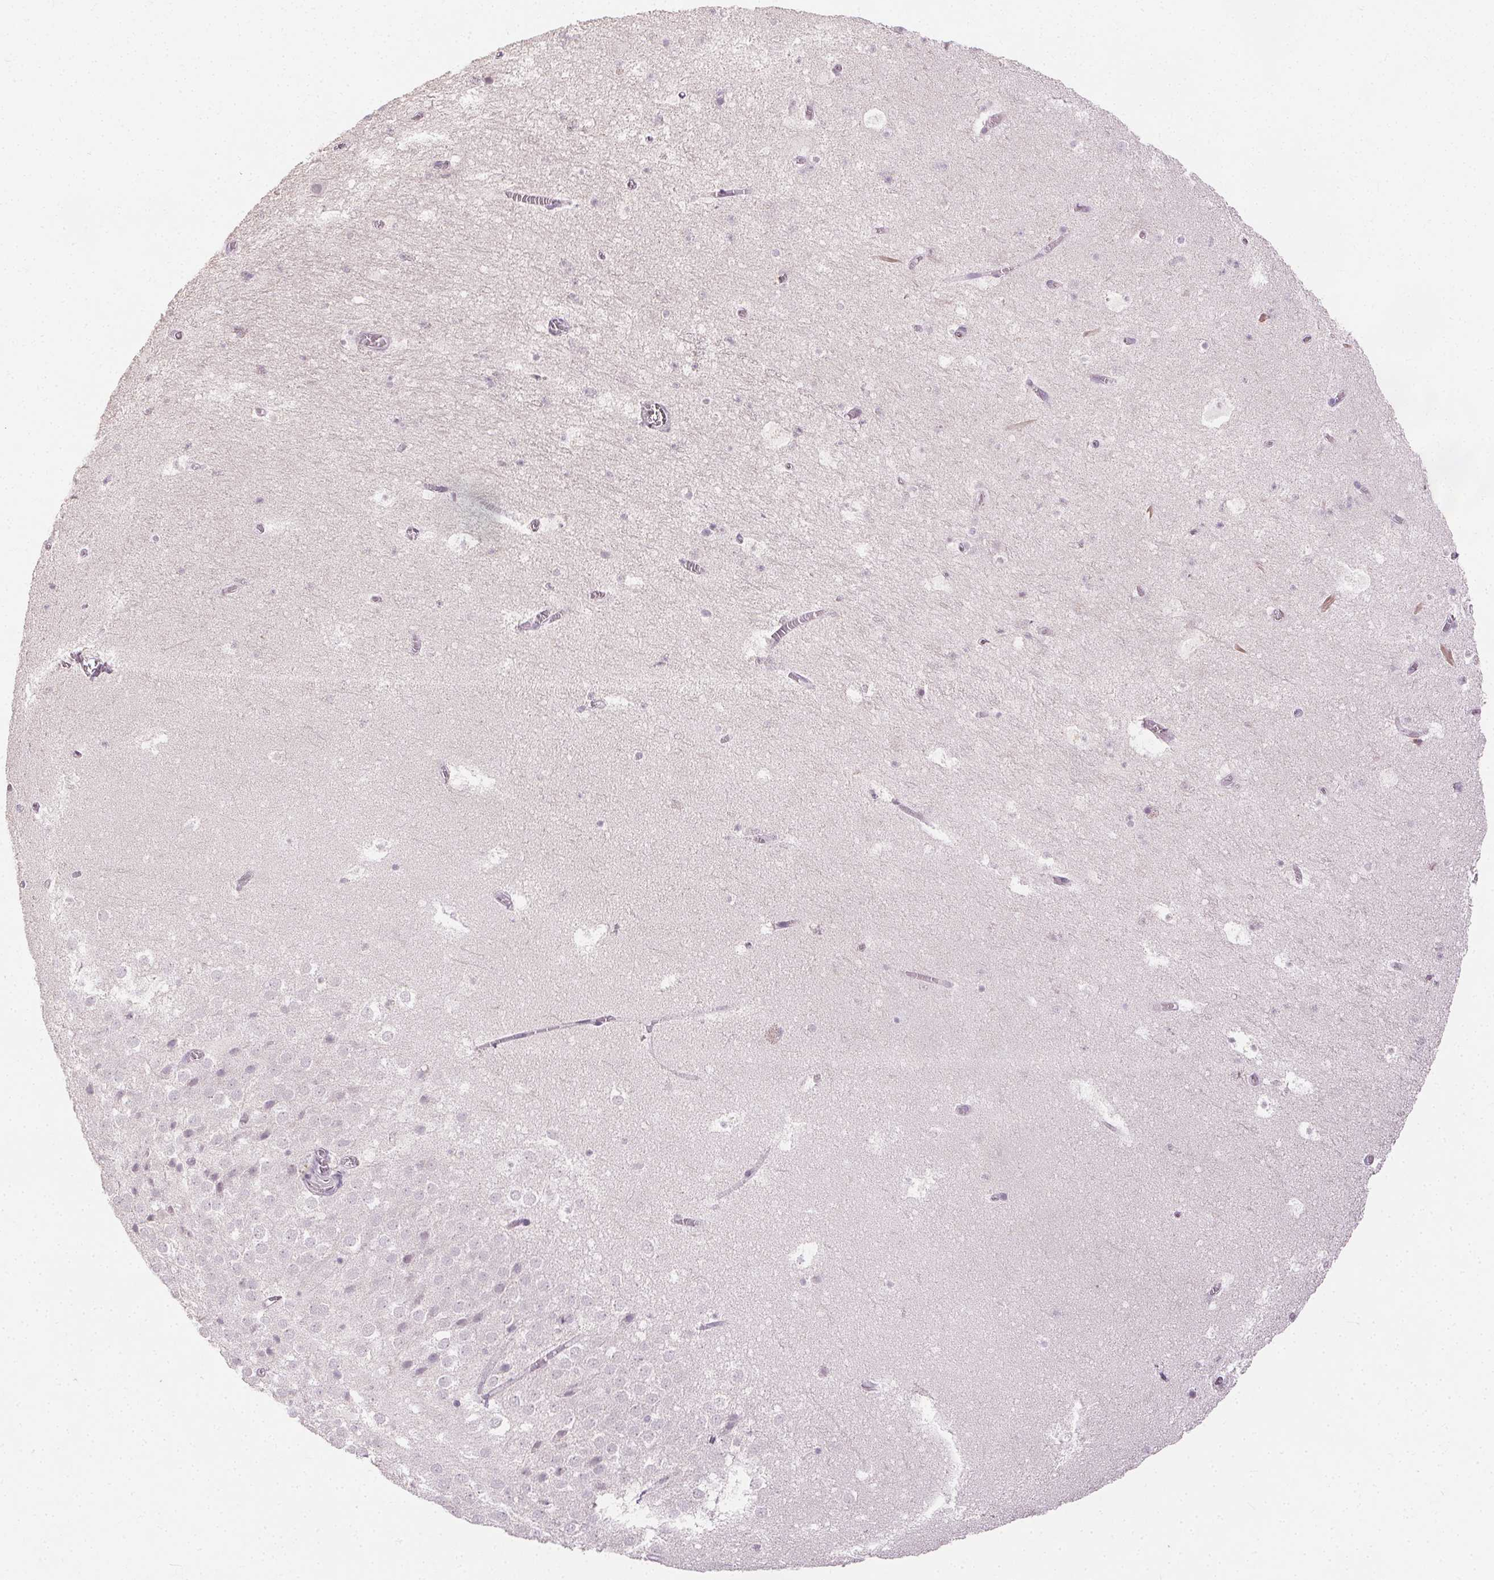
{"staining": {"intensity": "negative", "quantity": "none", "location": "none"}, "tissue": "hippocampus", "cell_type": "Glial cells", "image_type": "normal", "snomed": [{"axis": "morphology", "description": "Normal tissue, NOS"}, {"axis": "topography", "description": "Hippocampus"}], "caption": "High power microscopy histopathology image of an immunohistochemistry photomicrograph of unremarkable hippocampus, revealing no significant expression in glial cells.", "gene": "ANLN", "patient": {"sex": "female", "age": 42}}